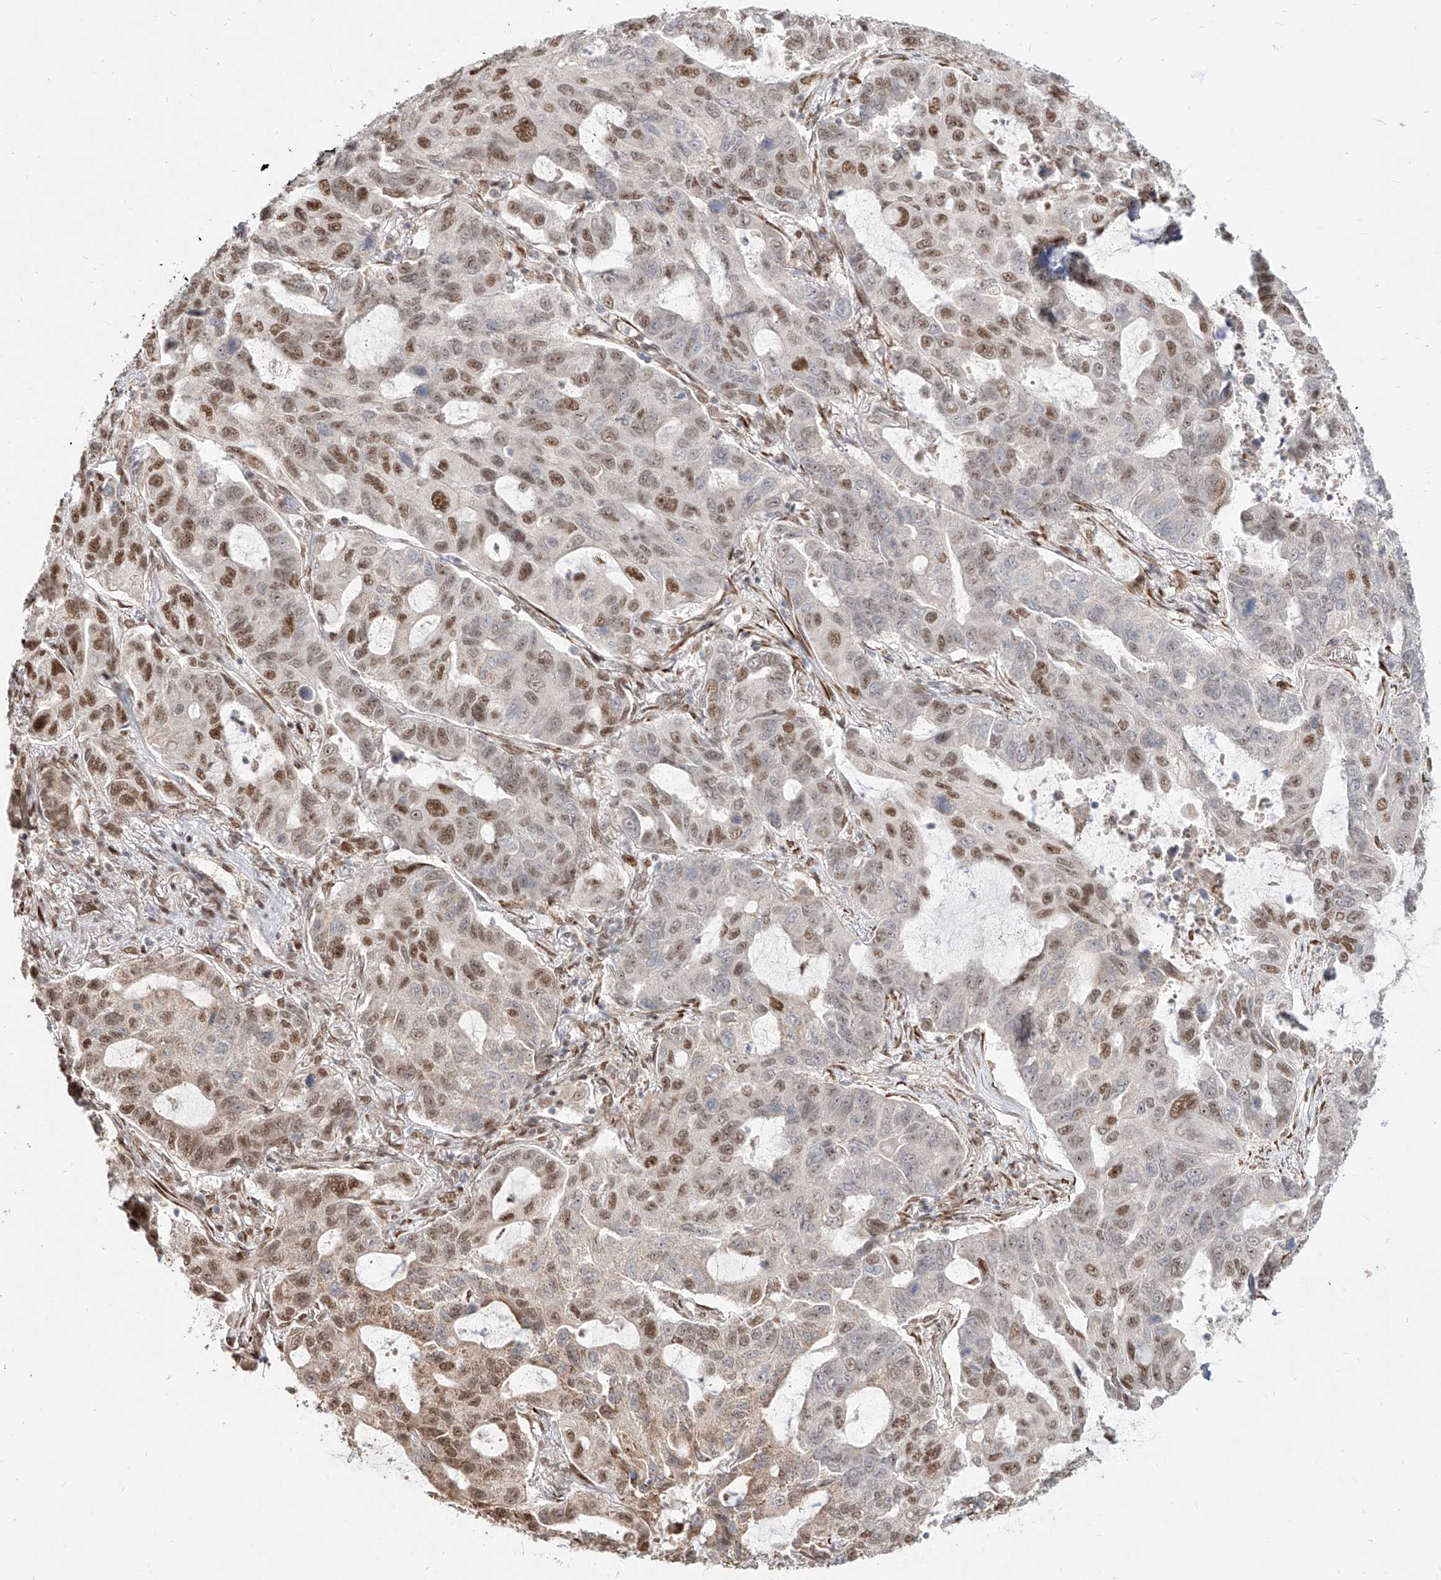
{"staining": {"intensity": "moderate", "quantity": "25%-75%", "location": "nuclear"}, "tissue": "lung cancer", "cell_type": "Tumor cells", "image_type": "cancer", "snomed": [{"axis": "morphology", "description": "Adenocarcinoma, NOS"}, {"axis": "topography", "description": "Lung"}], "caption": "Immunohistochemical staining of human lung cancer (adenocarcinoma) displays moderate nuclear protein positivity in about 25%-75% of tumor cells.", "gene": "ZNF710", "patient": {"sex": "male", "age": 64}}